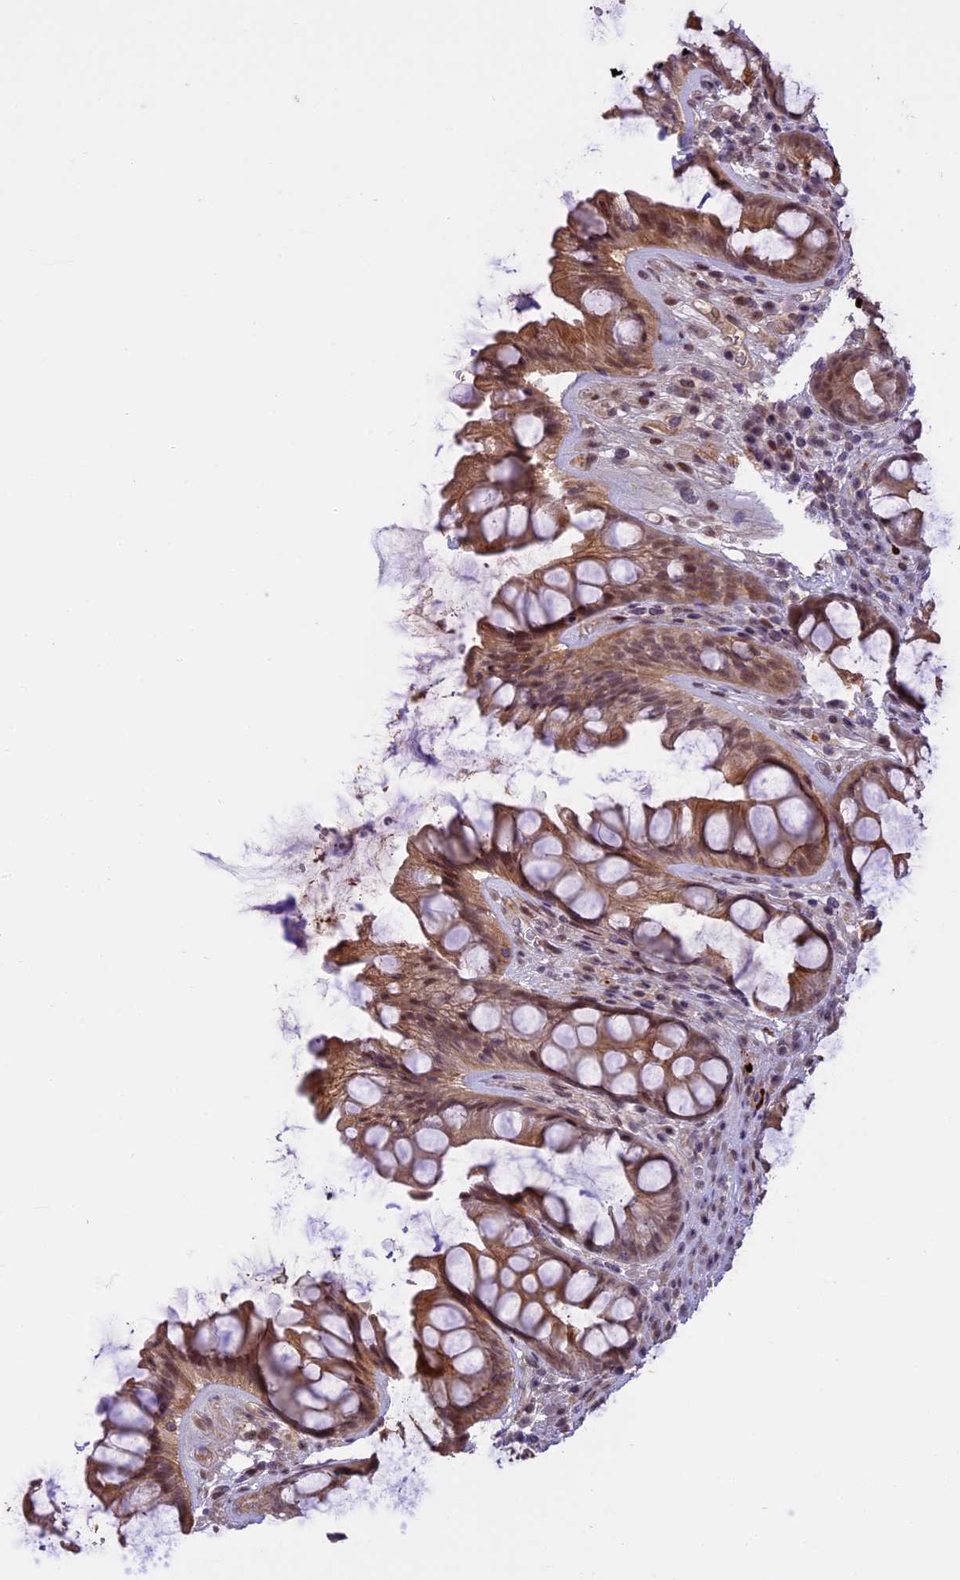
{"staining": {"intensity": "moderate", "quantity": "25%-75%", "location": "cytoplasmic/membranous,nuclear"}, "tissue": "rectum", "cell_type": "Glandular cells", "image_type": "normal", "snomed": [{"axis": "morphology", "description": "Normal tissue, NOS"}, {"axis": "topography", "description": "Rectum"}], "caption": "Glandular cells display moderate cytoplasmic/membranous,nuclear expression in approximately 25%-75% of cells in unremarkable rectum.", "gene": "PRELID2", "patient": {"sex": "male", "age": 74}}